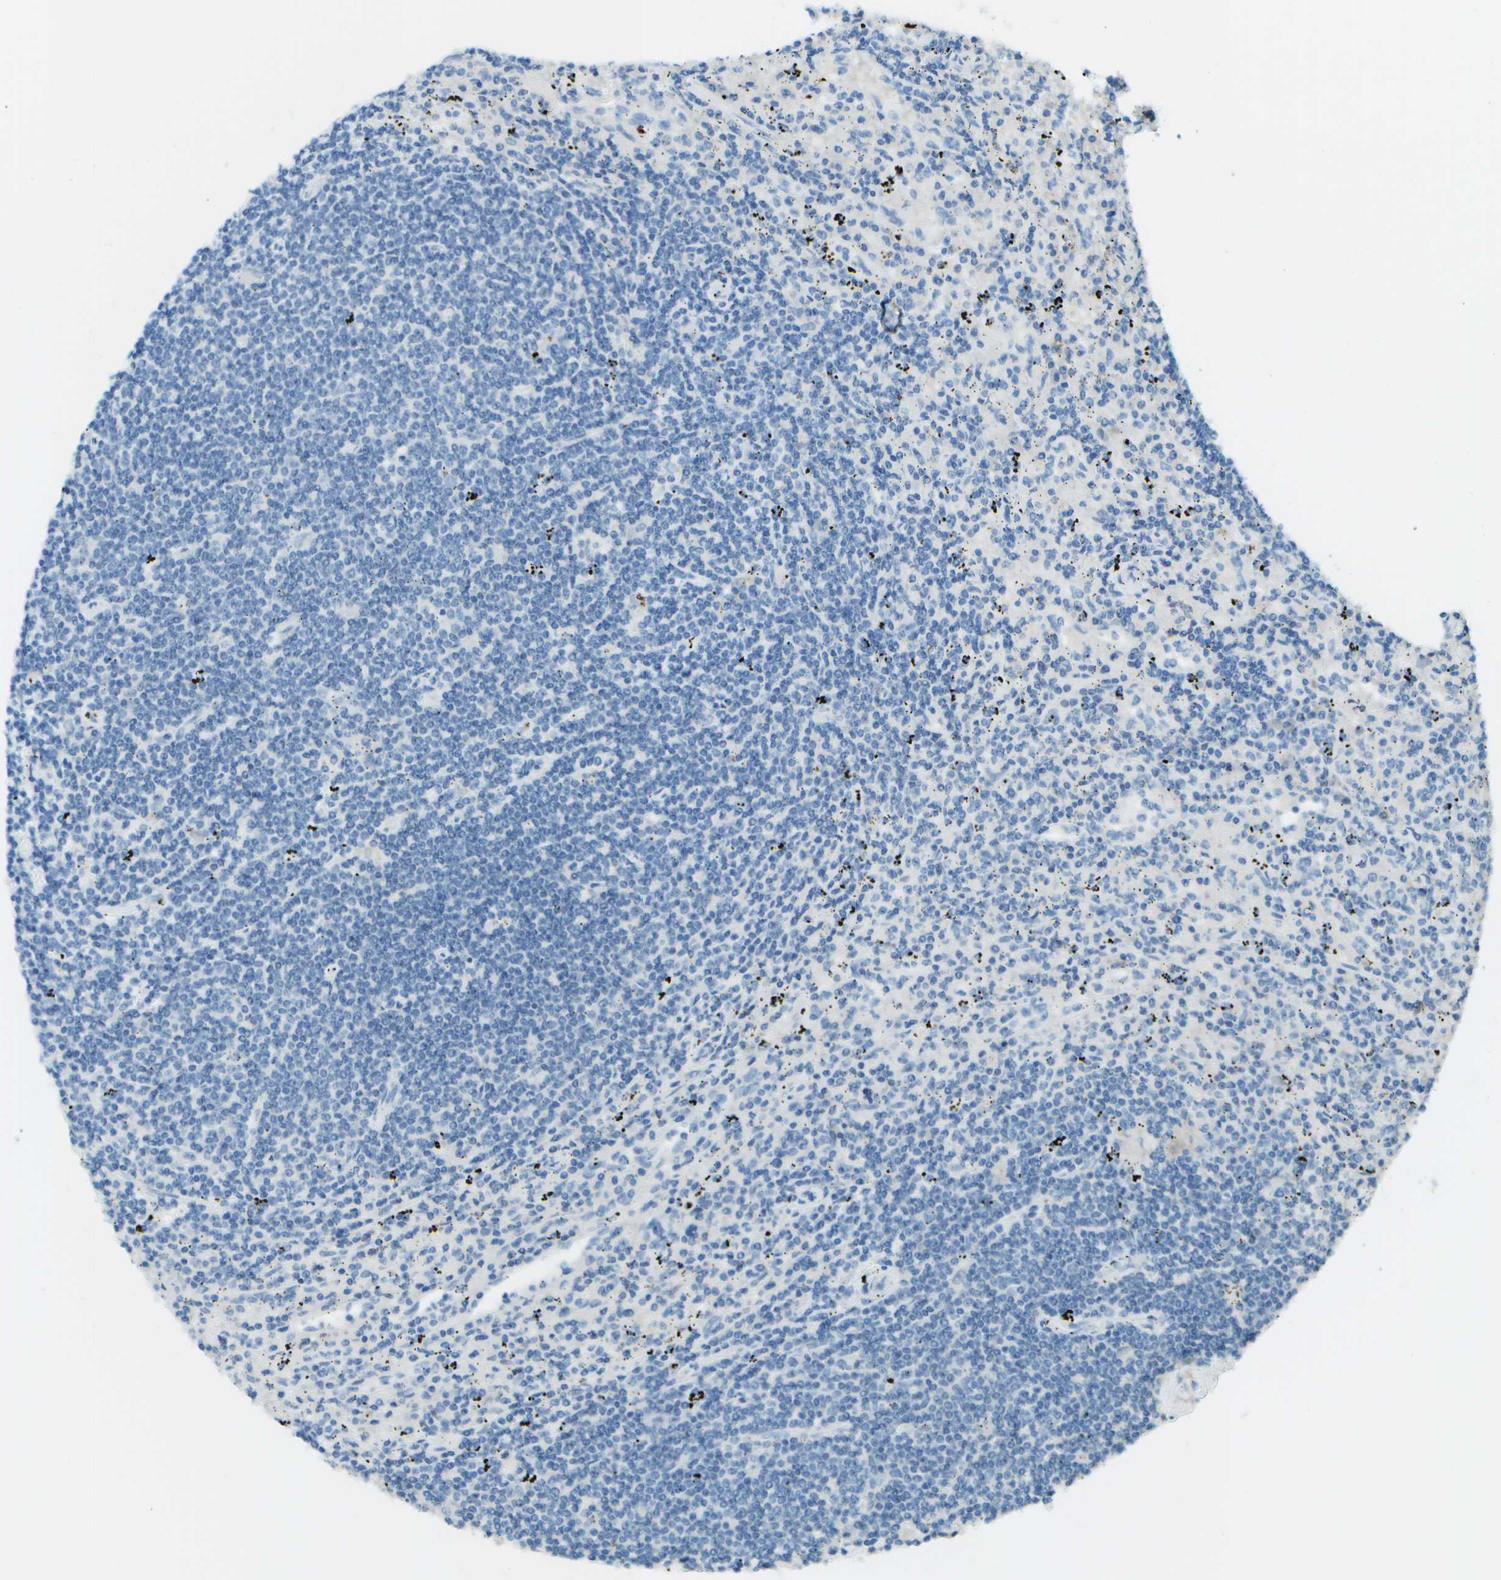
{"staining": {"intensity": "negative", "quantity": "none", "location": "none"}, "tissue": "lymphoma", "cell_type": "Tumor cells", "image_type": "cancer", "snomed": [{"axis": "morphology", "description": "Malignant lymphoma, non-Hodgkin's type, Low grade"}, {"axis": "topography", "description": "Spleen"}], "caption": "An immunohistochemistry photomicrograph of malignant lymphoma, non-Hodgkin's type (low-grade) is shown. There is no staining in tumor cells of malignant lymphoma, non-Hodgkin's type (low-grade). (DAB immunohistochemistry, high magnification).", "gene": "LGI2", "patient": {"sex": "male", "age": 76}}